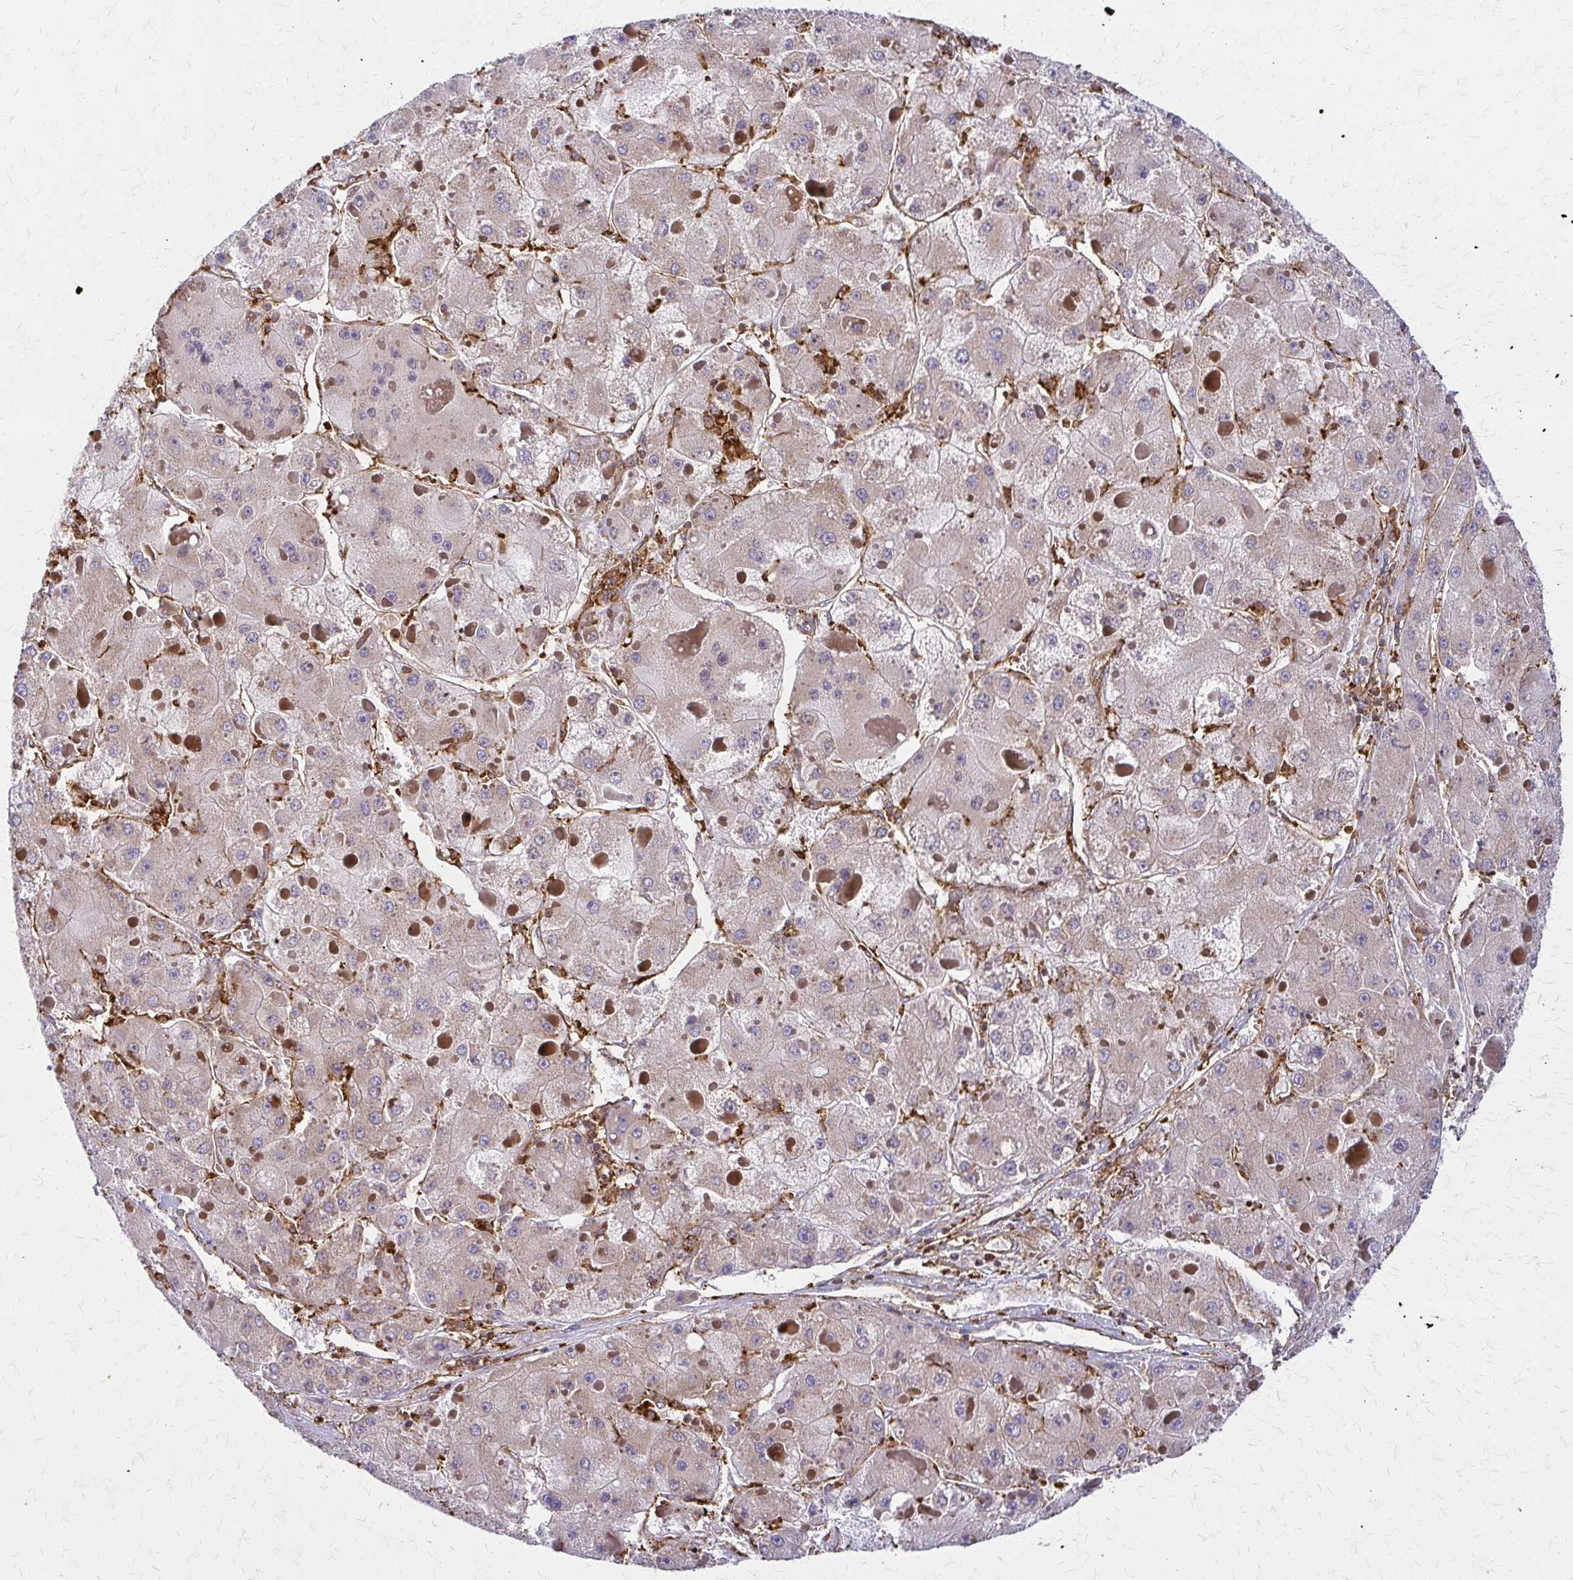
{"staining": {"intensity": "weak", "quantity": "25%-75%", "location": "cytoplasmic/membranous"}, "tissue": "liver cancer", "cell_type": "Tumor cells", "image_type": "cancer", "snomed": [{"axis": "morphology", "description": "Carcinoma, Hepatocellular, NOS"}, {"axis": "topography", "description": "Liver"}], "caption": "Protein analysis of liver cancer (hepatocellular carcinoma) tissue exhibits weak cytoplasmic/membranous staining in approximately 25%-75% of tumor cells.", "gene": "WASF2", "patient": {"sex": "female", "age": 73}}